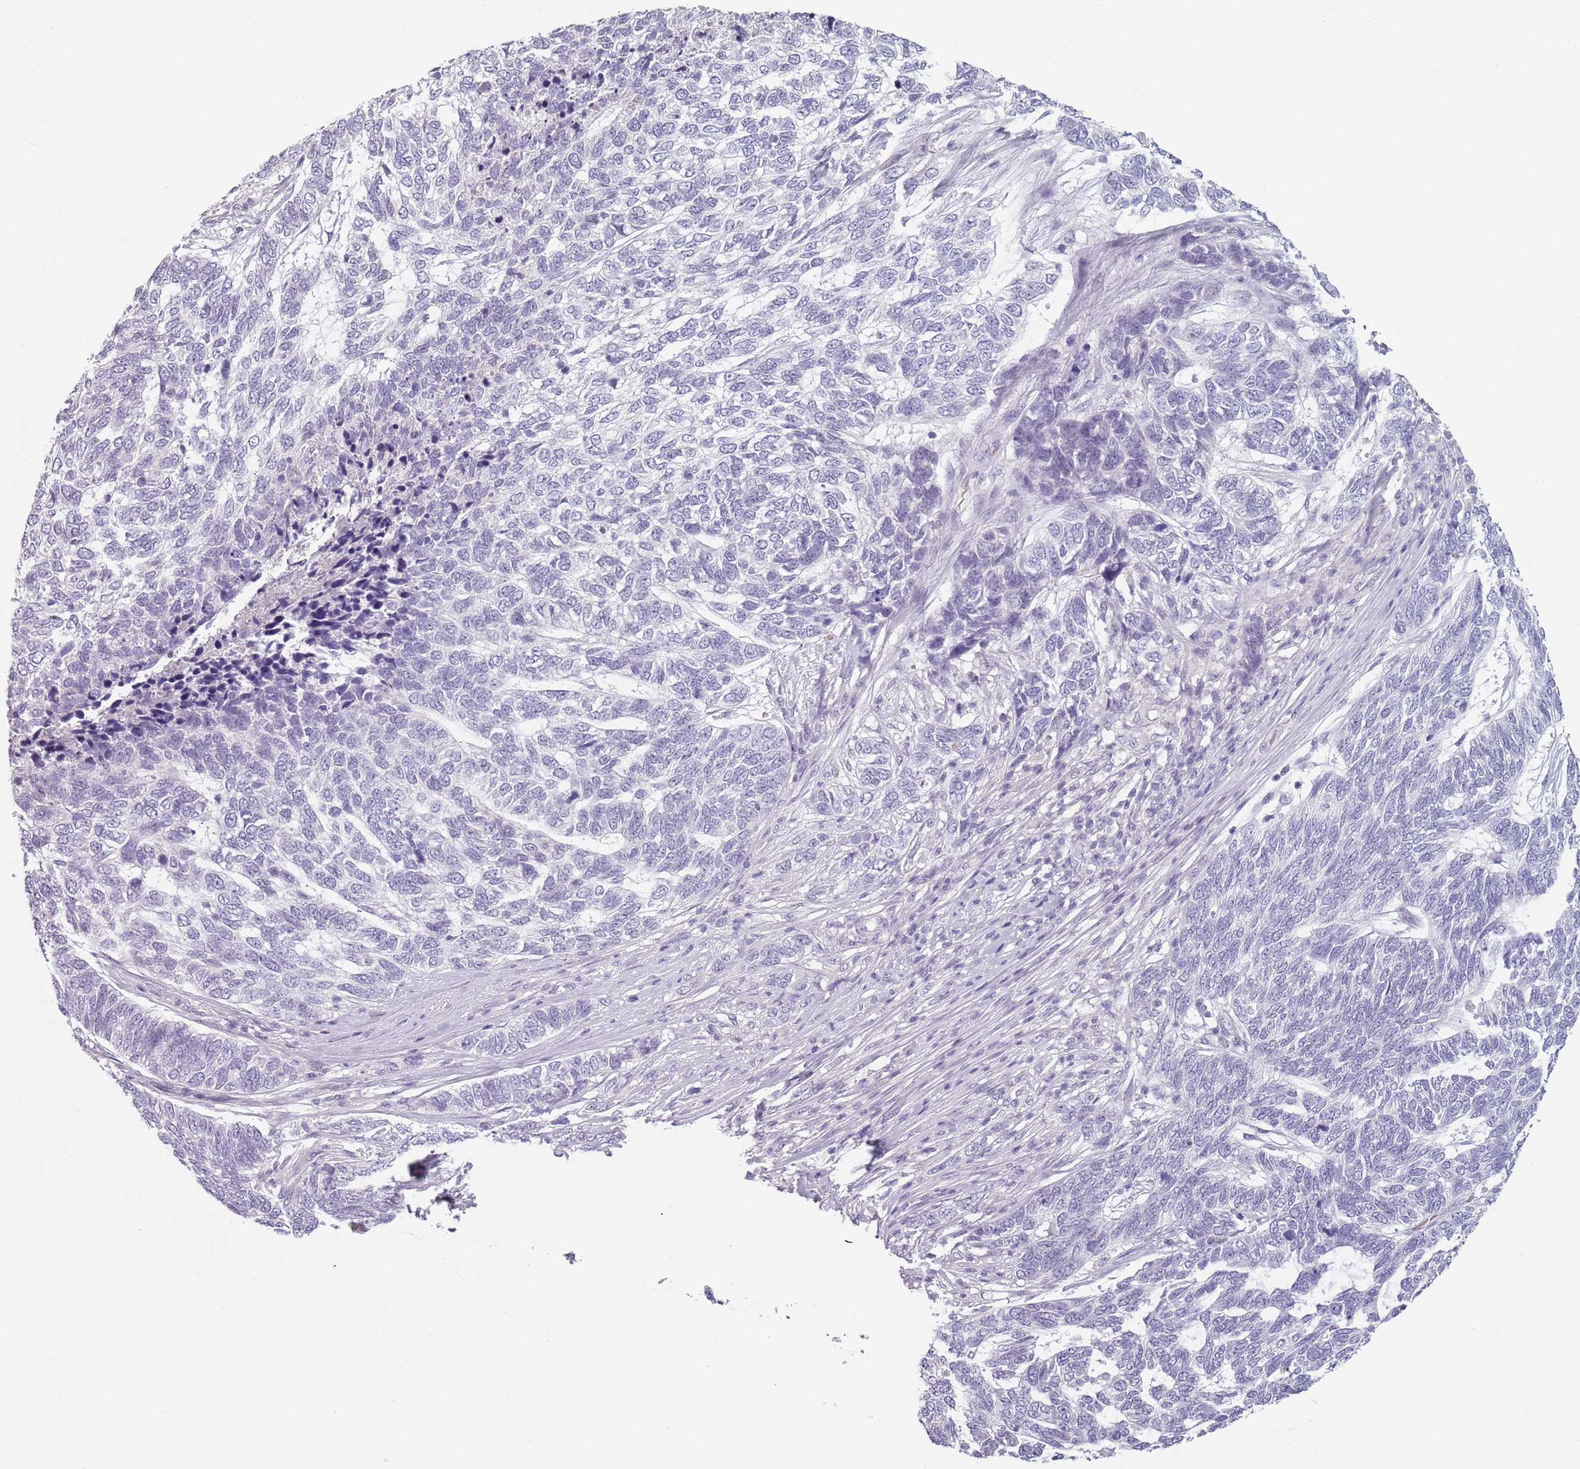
{"staining": {"intensity": "negative", "quantity": "none", "location": "none"}, "tissue": "skin cancer", "cell_type": "Tumor cells", "image_type": "cancer", "snomed": [{"axis": "morphology", "description": "Basal cell carcinoma"}, {"axis": "topography", "description": "Skin"}], "caption": "This is an immunohistochemistry (IHC) micrograph of human skin cancer. There is no expression in tumor cells.", "gene": "PIEZO1", "patient": {"sex": "female", "age": 65}}